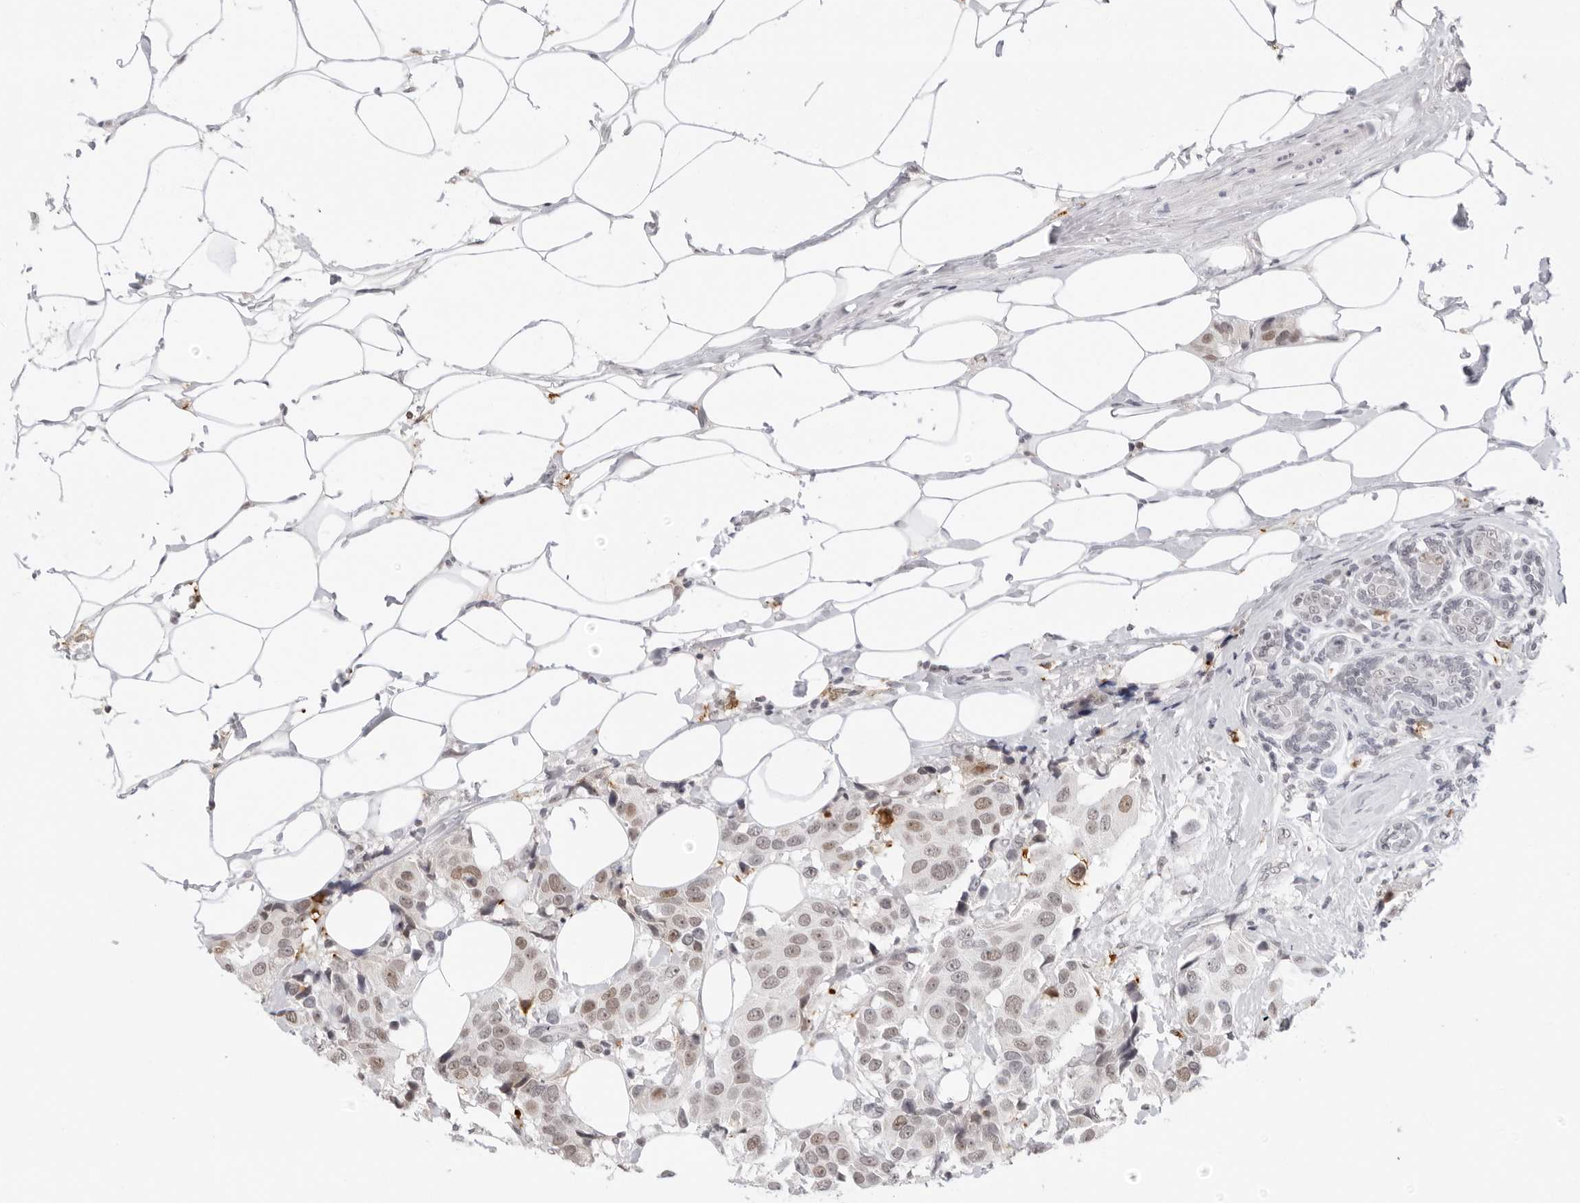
{"staining": {"intensity": "weak", "quantity": "25%-75%", "location": "nuclear"}, "tissue": "breast cancer", "cell_type": "Tumor cells", "image_type": "cancer", "snomed": [{"axis": "morphology", "description": "Normal tissue, NOS"}, {"axis": "morphology", "description": "Duct carcinoma"}, {"axis": "topography", "description": "Breast"}], "caption": "Protein staining of breast invasive ductal carcinoma tissue shows weak nuclear positivity in about 25%-75% of tumor cells.", "gene": "MSH6", "patient": {"sex": "female", "age": 39}}